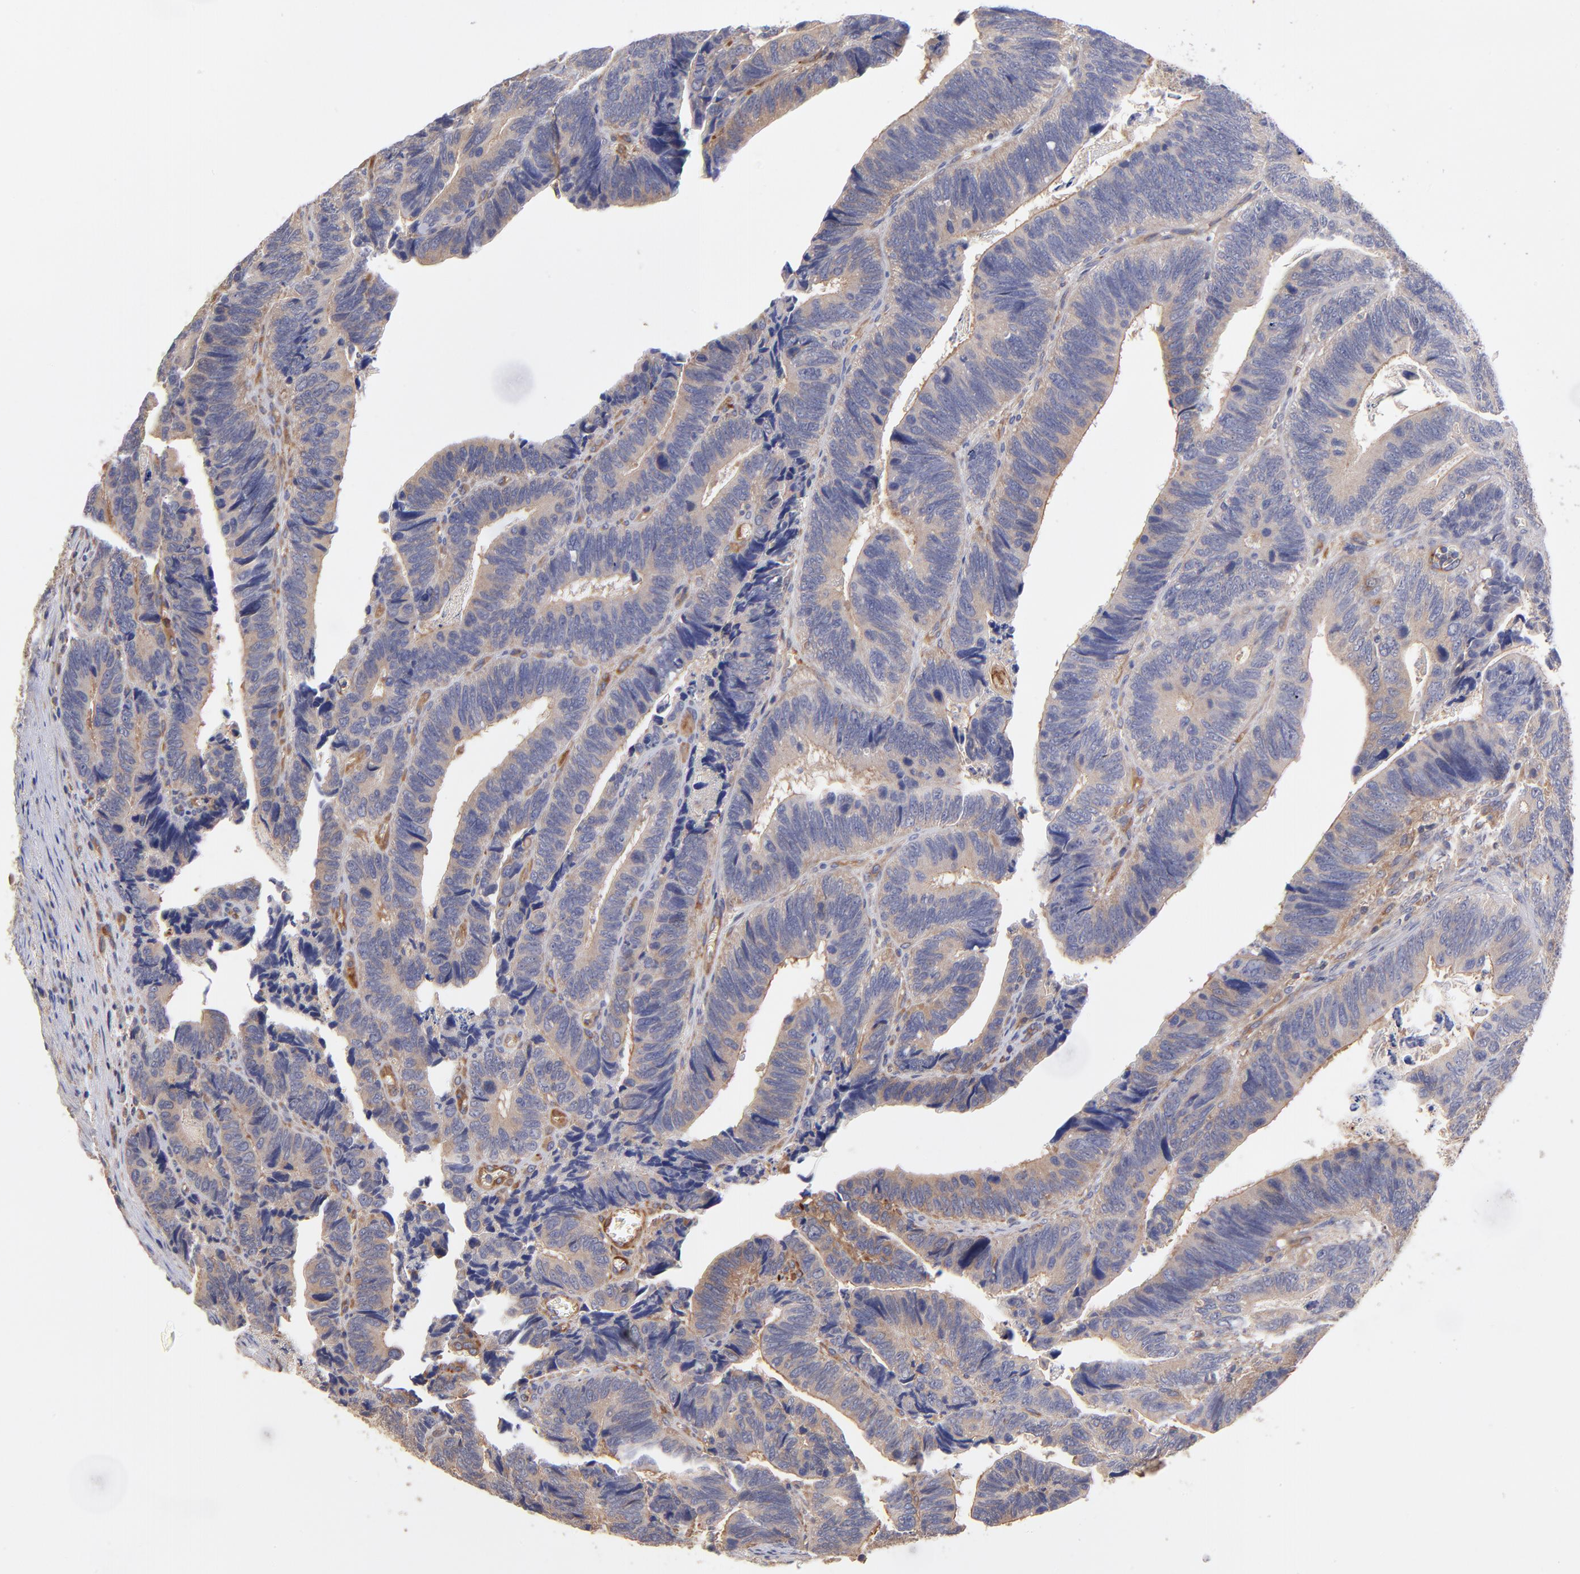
{"staining": {"intensity": "weak", "quantity": ">75%", "location": "cytoplasmic/membranous"}, "tissue": "colorectal cancer", "cell_type": "Tumor cells", "image_type": "cancer", "snomed": [{"axis": "morphology", "description": "Adenocarcinoma, NOS"}, {"axis": "topography", "description": "Colon"}], "caption": "This photomicrograph demonstrates immunohistochemistry staining of colorectal cancer, with low weak cytoplasmic/membranous positivity in approximately >75% of tumor cells.", "gene": "ASB7", "patient": {"sex": "male", "age": 72}}